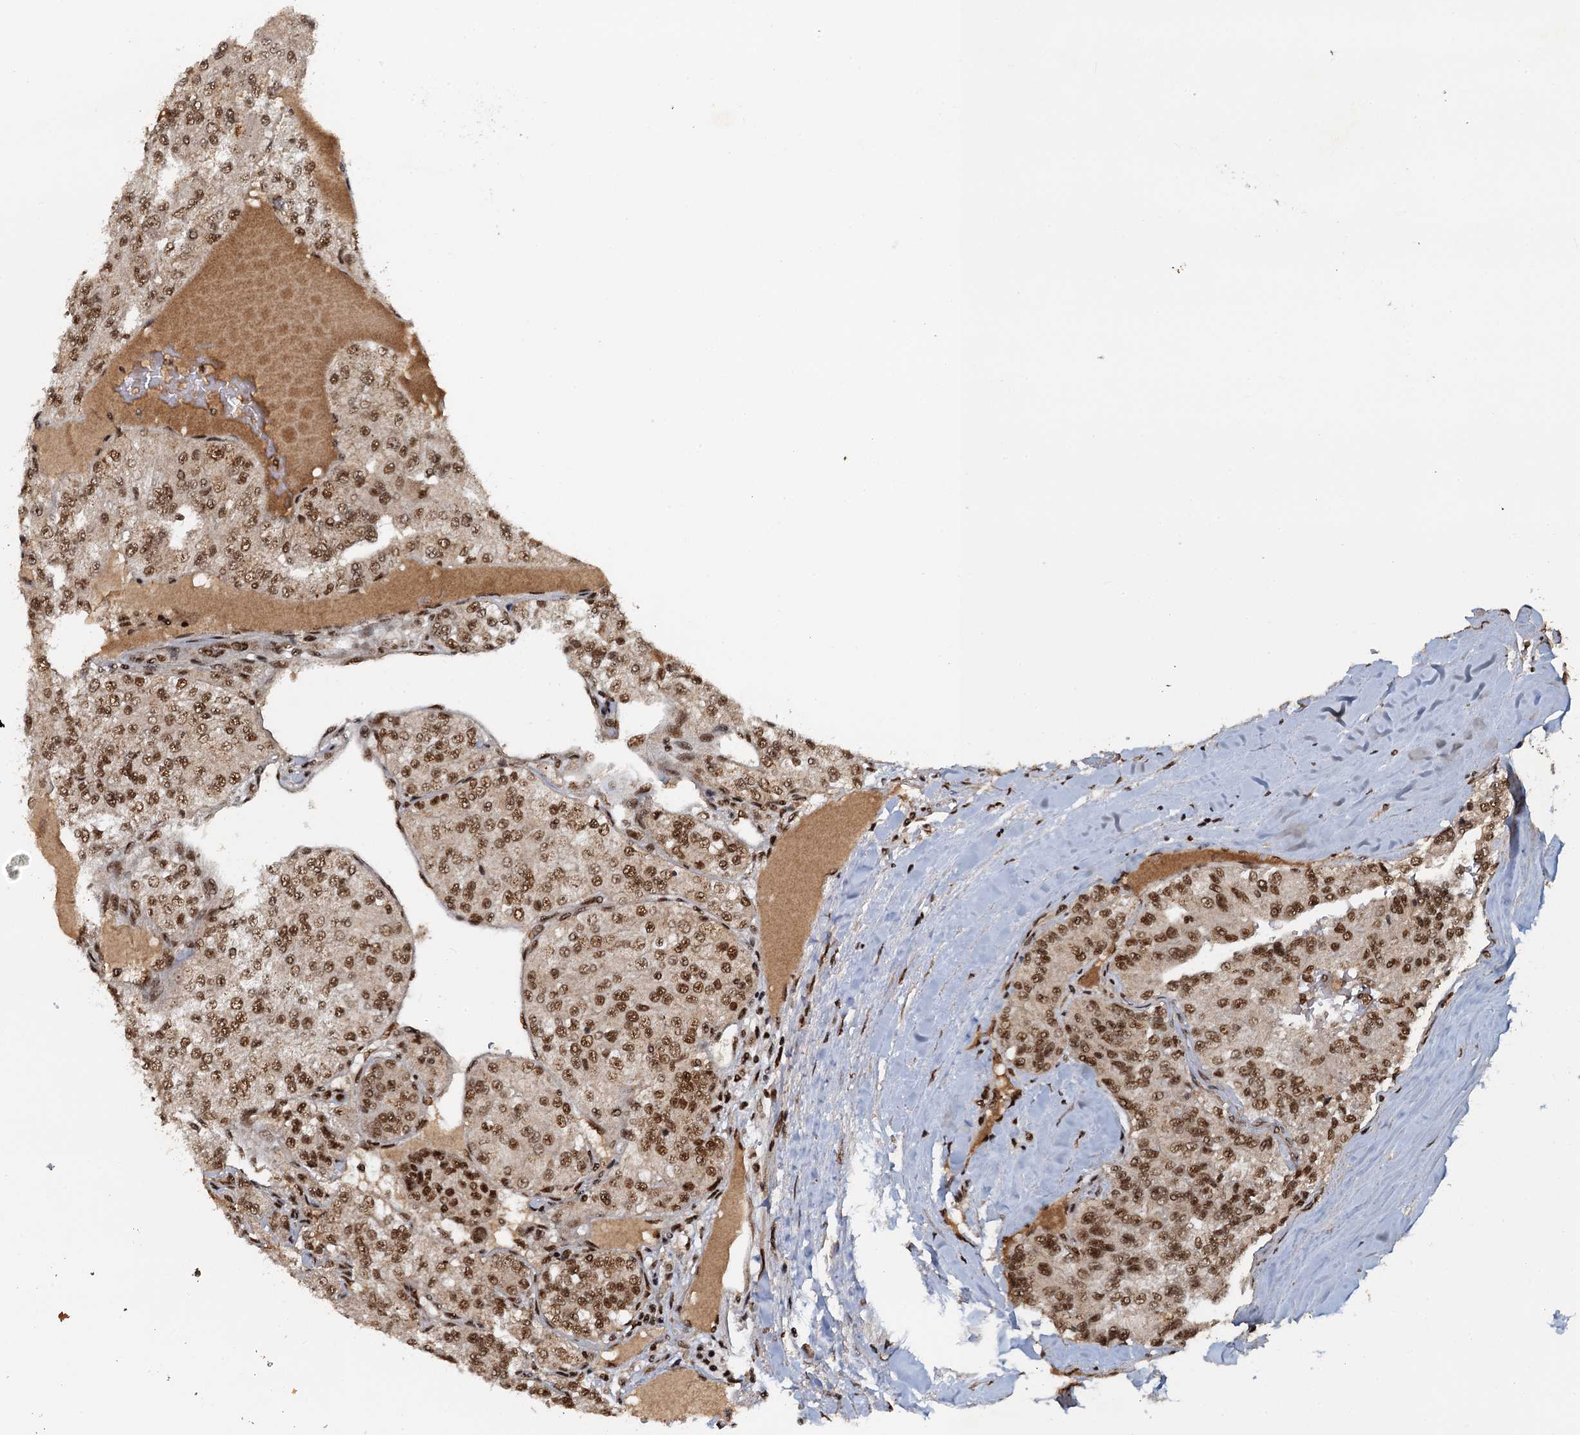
{"staining": {"intensity": "moderate", "quantity": ">75%", "location": "nuclear"}, "tissue": "renal cancer", "cell_type": "Tumor cells", "image_type": "cancer", "snomed": [{"axis": "morphology", "description": "Adenocarcinoma, NOS"}, {"axis": "topography", "description": "Kidney"}], "caption": "Immunohistochemistry of renal cancer reveals medium levels of moderate nuclear expression in approximately >75% of tumor cells.", "gene": "ZC3H18", "patient": {"sex": "female", "age": 63}}